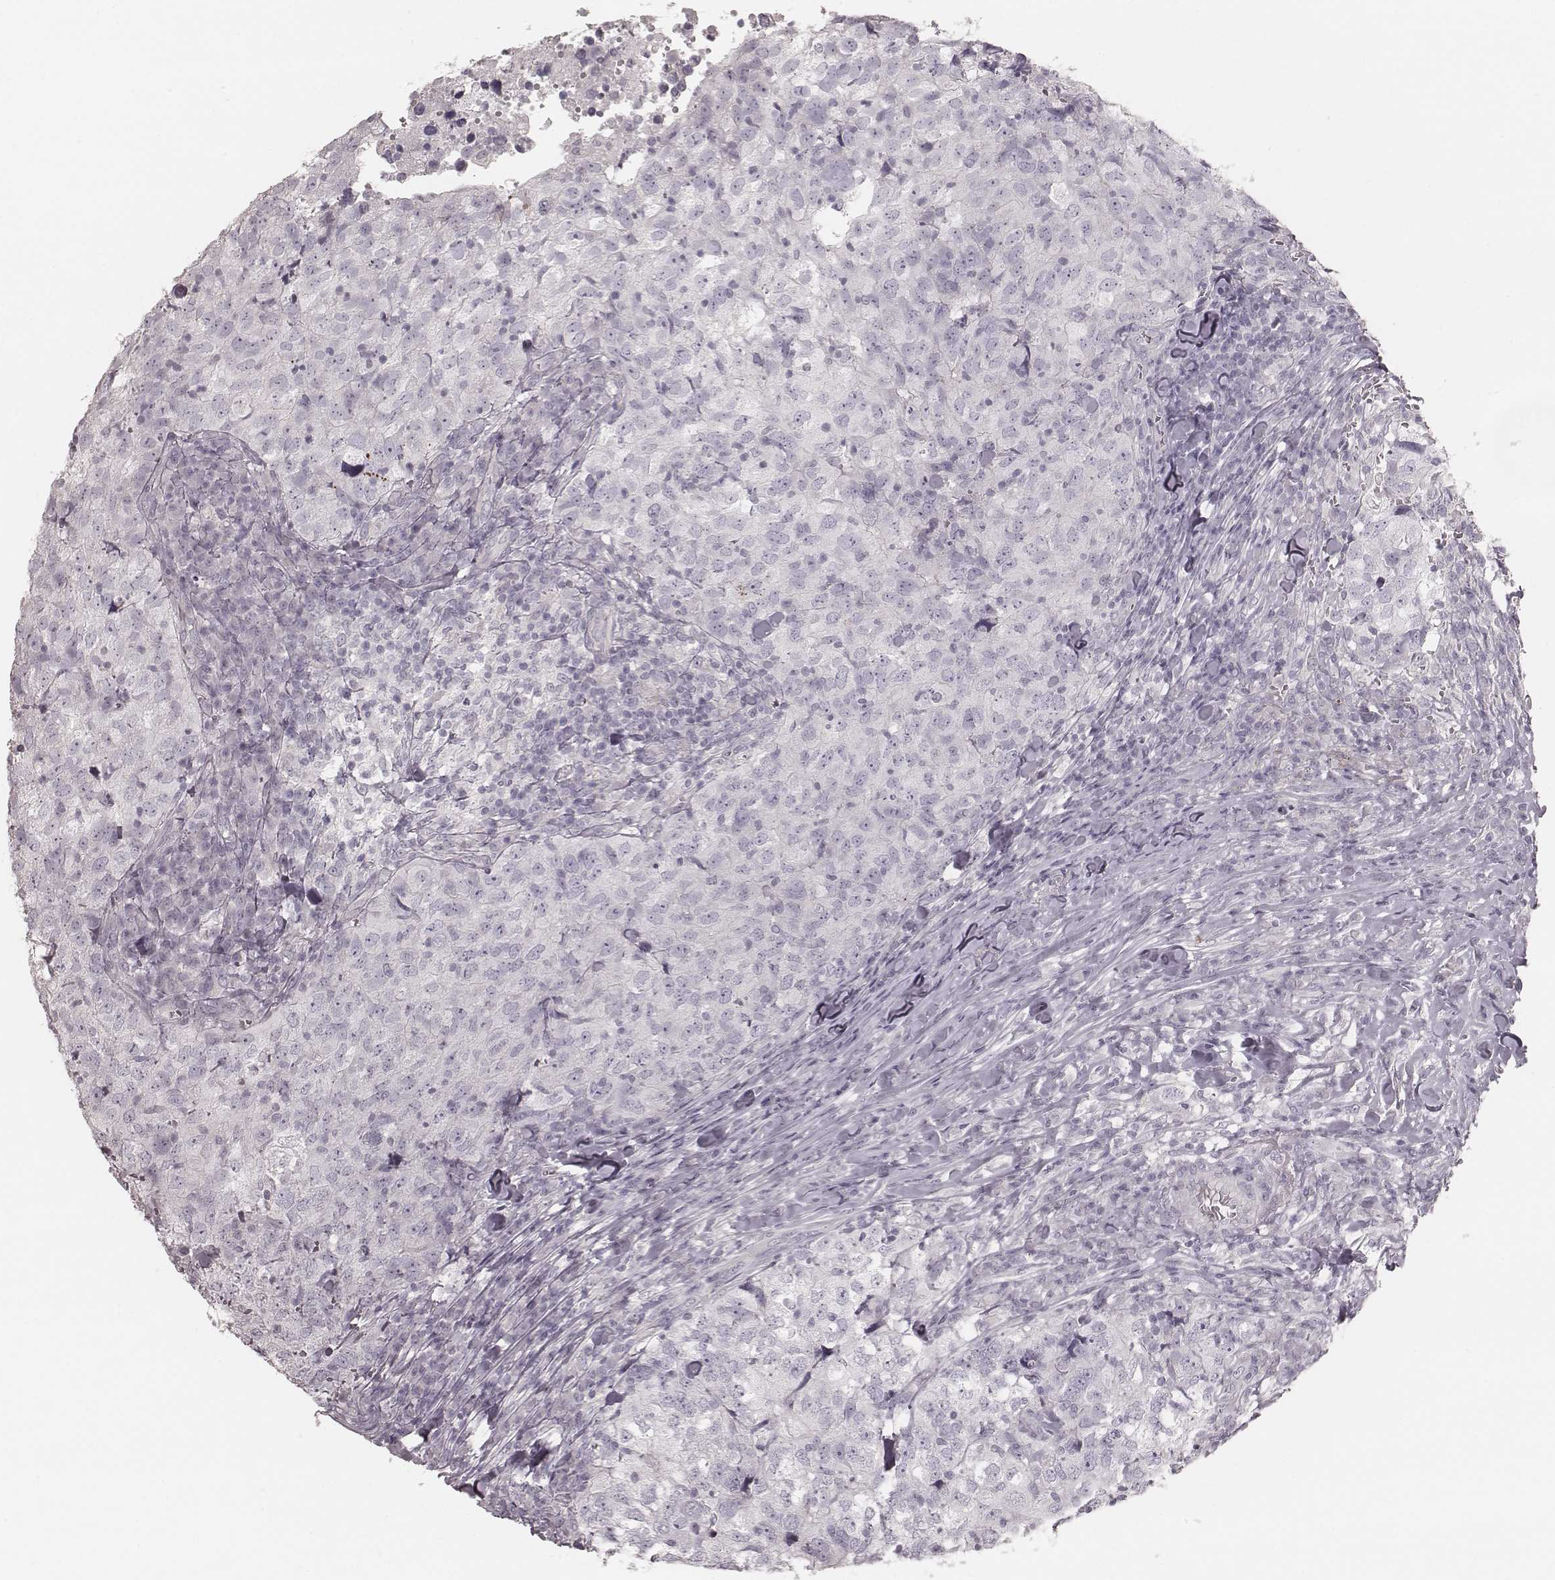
{"staining": {"intensity": "negative", "quantity": "none", "location": "none"}, "tissue": "breast cancer", "cell_type": "Tumor cells", "image_type": "cancer", "snomed": [{"axis": "morphology", "description": "Duct carcinoma"}, {"axis": "topography", "description": "Breast"}], "caption": "This is an immunohistochemistry image of infiltrating ductal carcinoma (breast). There is no expression in tumor cells.", "gene": "ZP4", "patient": {"sex": "female", "age": 30}}